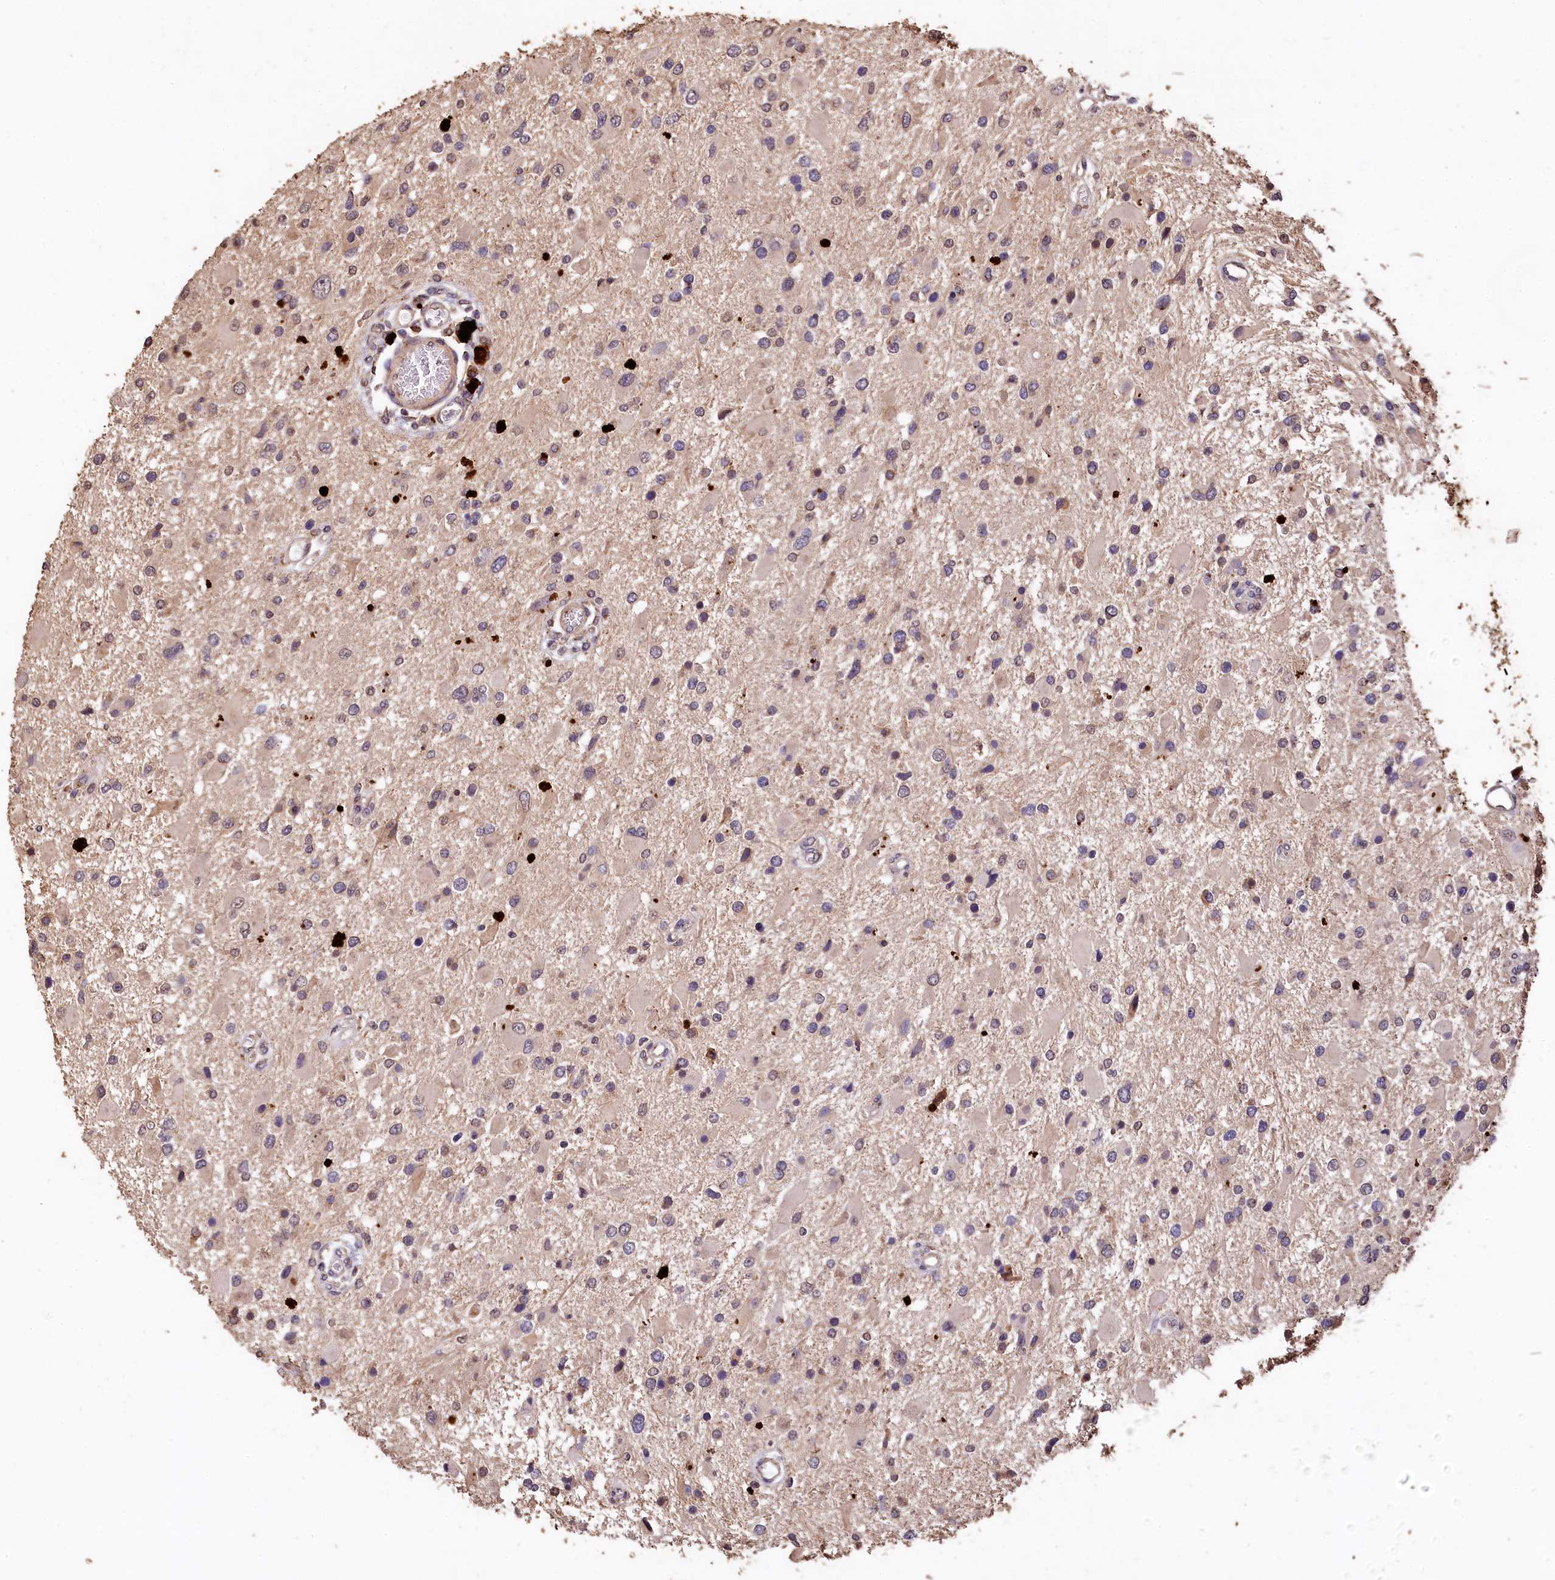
{"staining": {"intensity": "negative", "quantity": "none", "location": "none"}, "tissue": "glioma", "cell_type": "Tumor cells", "image_type": "cancer", "snomed": [{"axis": "morphology", "description": "Glioma, malignant, High grade"}, {"axis": "topography", "description": "Brain"}], "caption": "Immunohistochemical staining of human glioma demonstrates no significant expression in tumor cells.", "gene": "LSM4", "patient": {"sex": "male", "age": 53}}